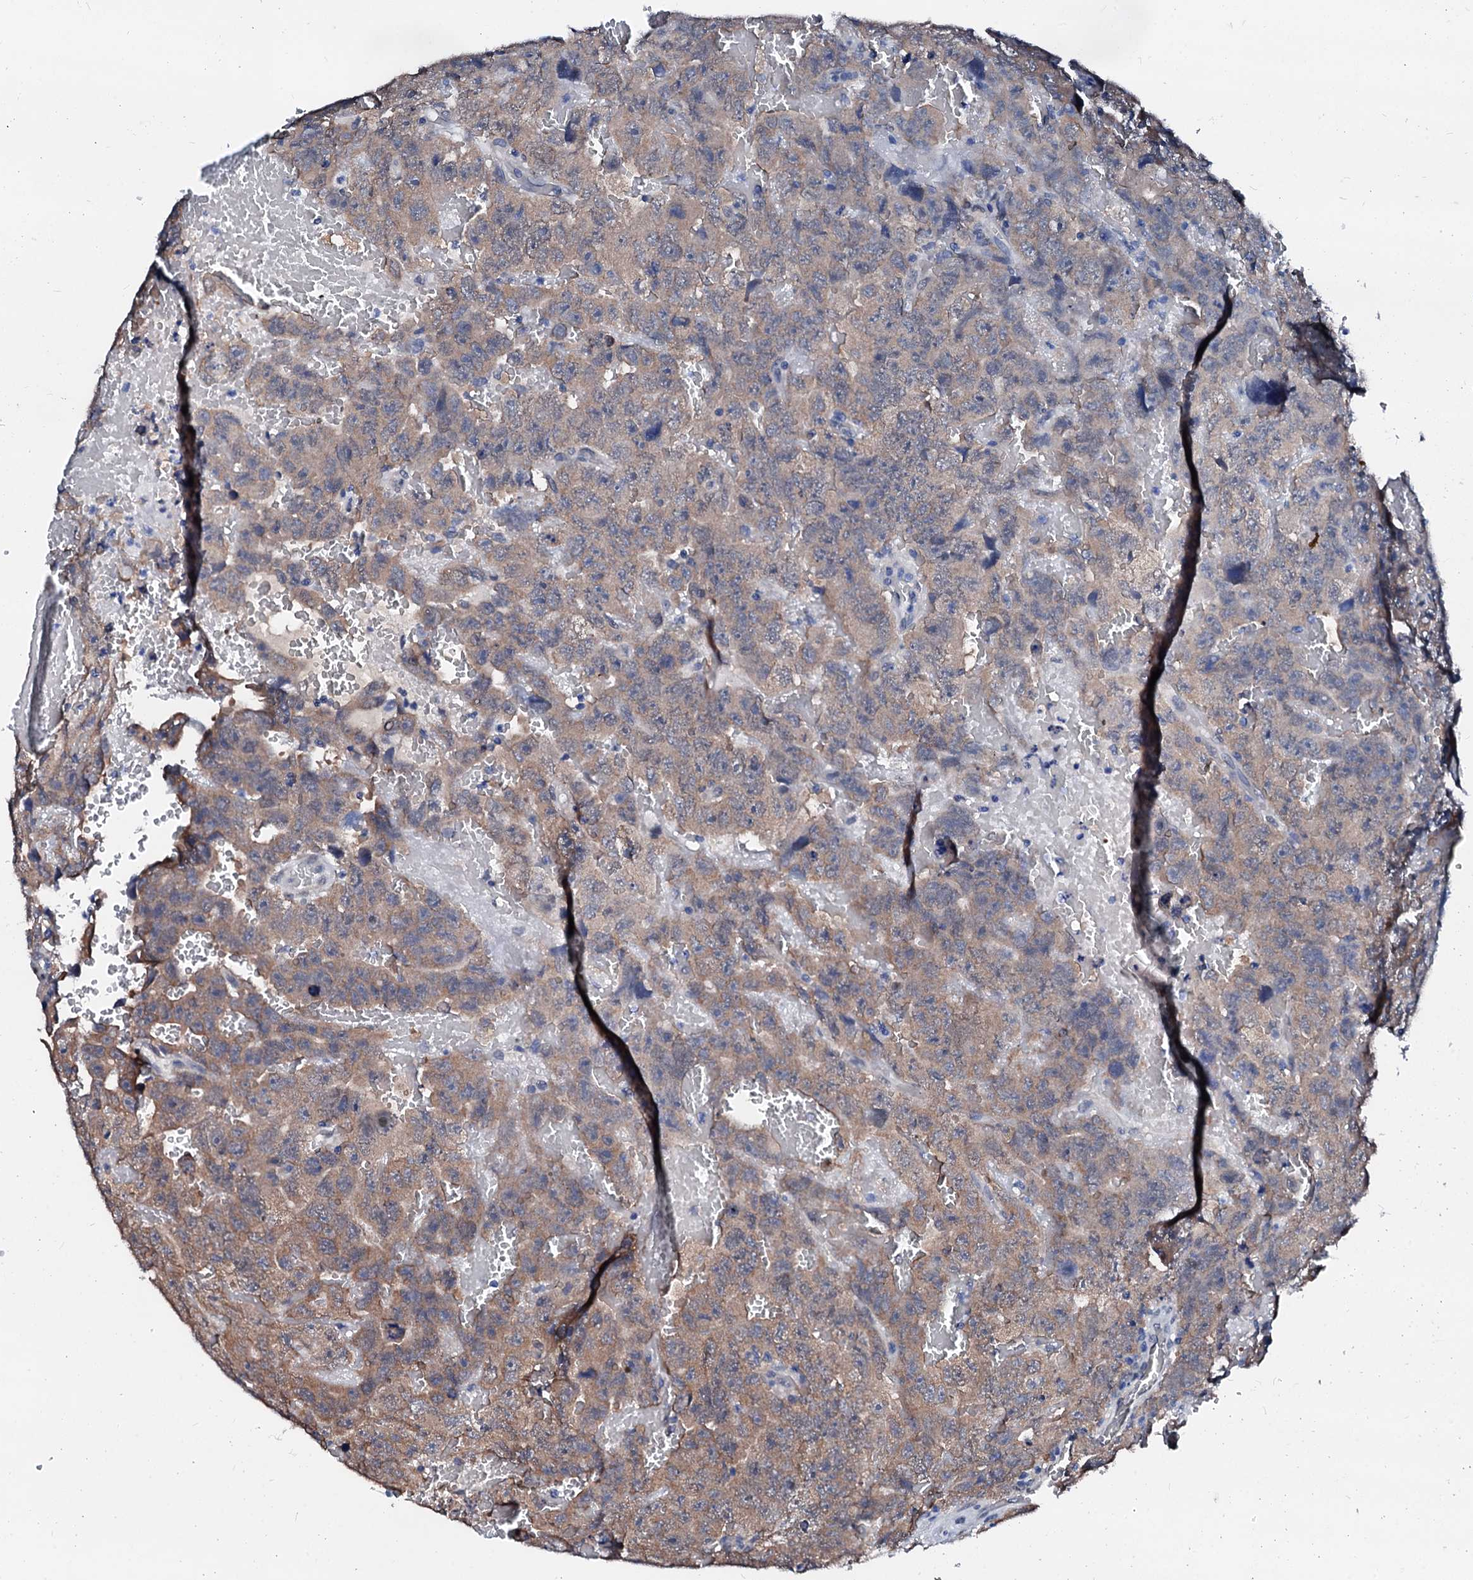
{"staining": {"intensity": "weak", "quantity": ">75%", "location": "cytoplasmic/membranous"}, "tissue": "testis cancer", "cell_type": "Tumor cells", "image_type": "cancer", "snomed": [{"axis": "morphology", "description": "Carcinoma, Embryonal, NOS"}, {"axis": "topography", "description": "Testis"}], "caption": "IHC image of neoplastic tissue: human testis embryonal carcinoma stained using immunohistochemistry shows low levels of weak protein expression localized specifically in the cytoplasmic/membranous of tumor cells, appearing as a cytoplasmic/membranous brown color.", "gene": "CSN2", "patient": {"sex": "male", "age": 45}}